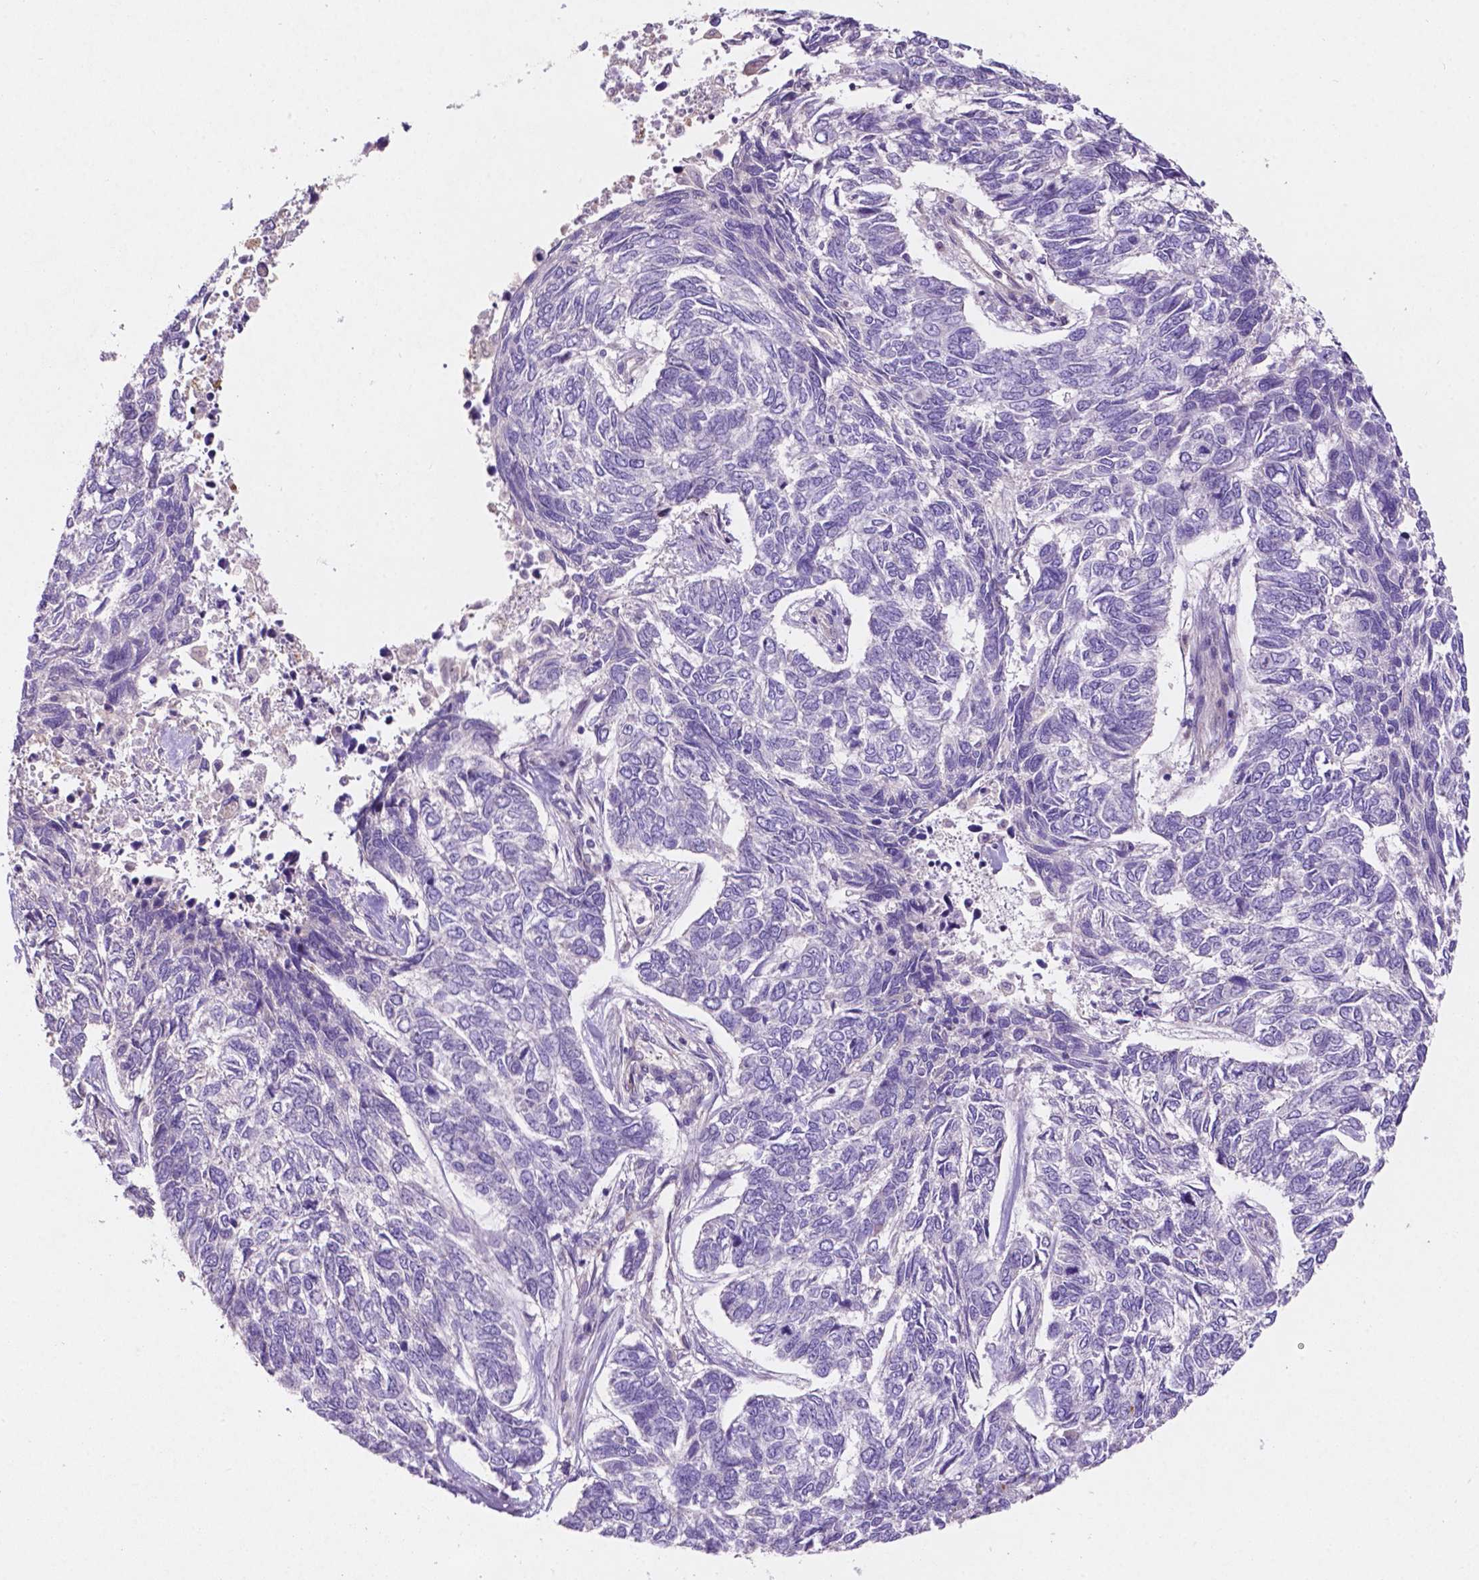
{"staining": {"intensity": "negative", "quantity": "none", "location": "none"}, "tissue": "skin cancer", "cell_type": "Tumor cells", "image_type": "cancer", "snomed": [{"axis": "morphology", "description": "Basal cell carcinoma"}, {"axis": "topography", "description": "Skin"}], "caption": "Immunohistochemistry (IHC) image of basal cell carcinoma (skin) stained for a protein (brown), which reveals no staining in tumor cells.", "gene": "ARL5C", "patient": {"sex": "female", "age": 65}}